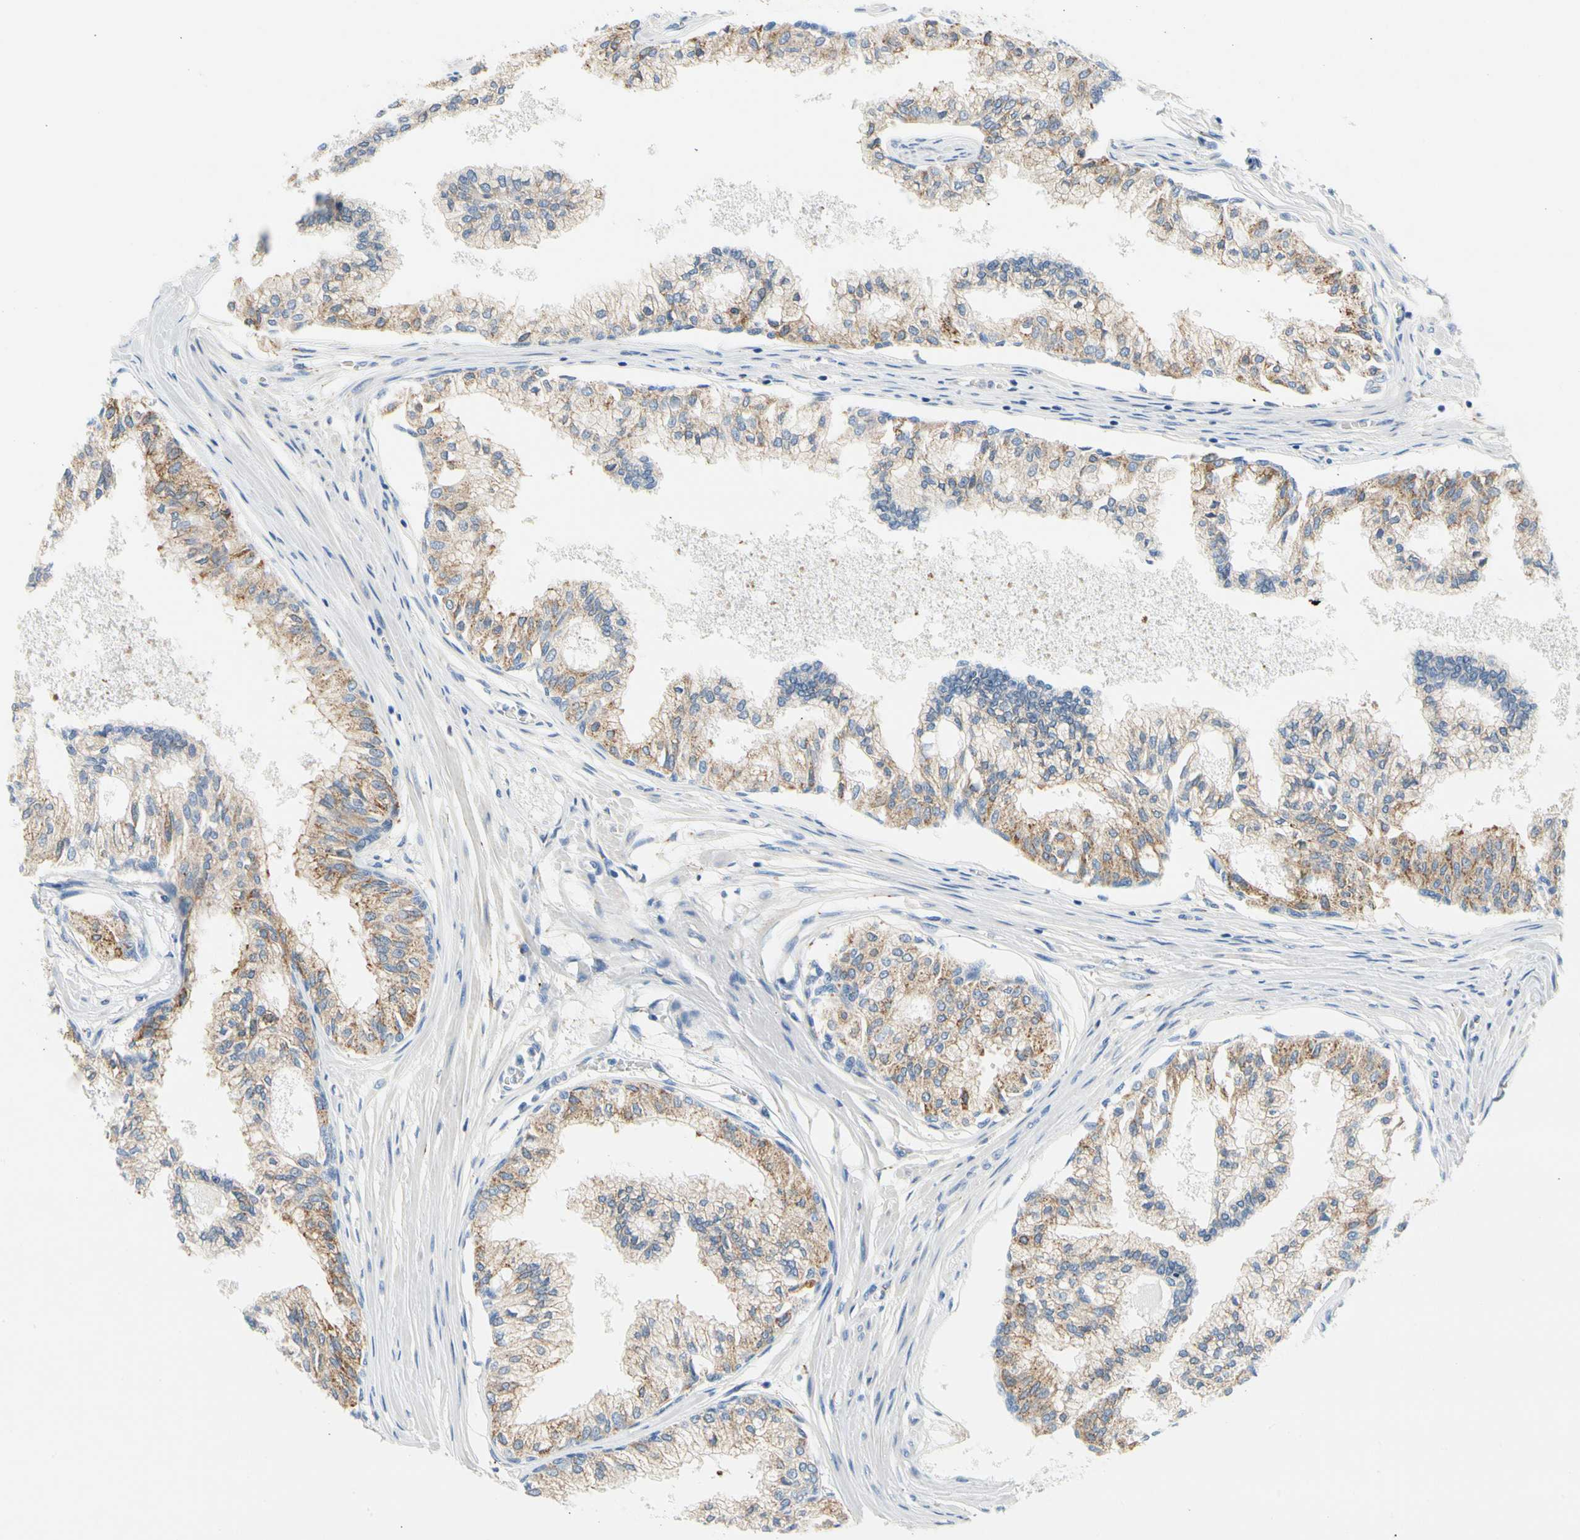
{"staining": {"intensity": "moderate", "quantity": ">75%", "location": "cytoplasmic/membranous"}, "tissue": "prostate", "cell_type": "Glandular cells", "image_type": "normal", "snomed": [{"axis": "morphology", "description": "Normal tissue, NOS"}, {"axis": "topography", "description": "Prostate"}, {"axis": "topography", "description": "Seminal veicle"}], "caption": "Immunohistochemistry (IHC) staining of normal prostate, which demonstrates medium levels of moderate cytoplasmic/membranous staining in approximately >75% of glandular cells indicating moderate cytoplasmic/membranous protein expression. The staining was performed using DAB (brown) for protein detection and nuclei were counterstained in hematoxylin (blue).", "gene": "STXBP1", "patient": {"sex": "male", "age": 60}}